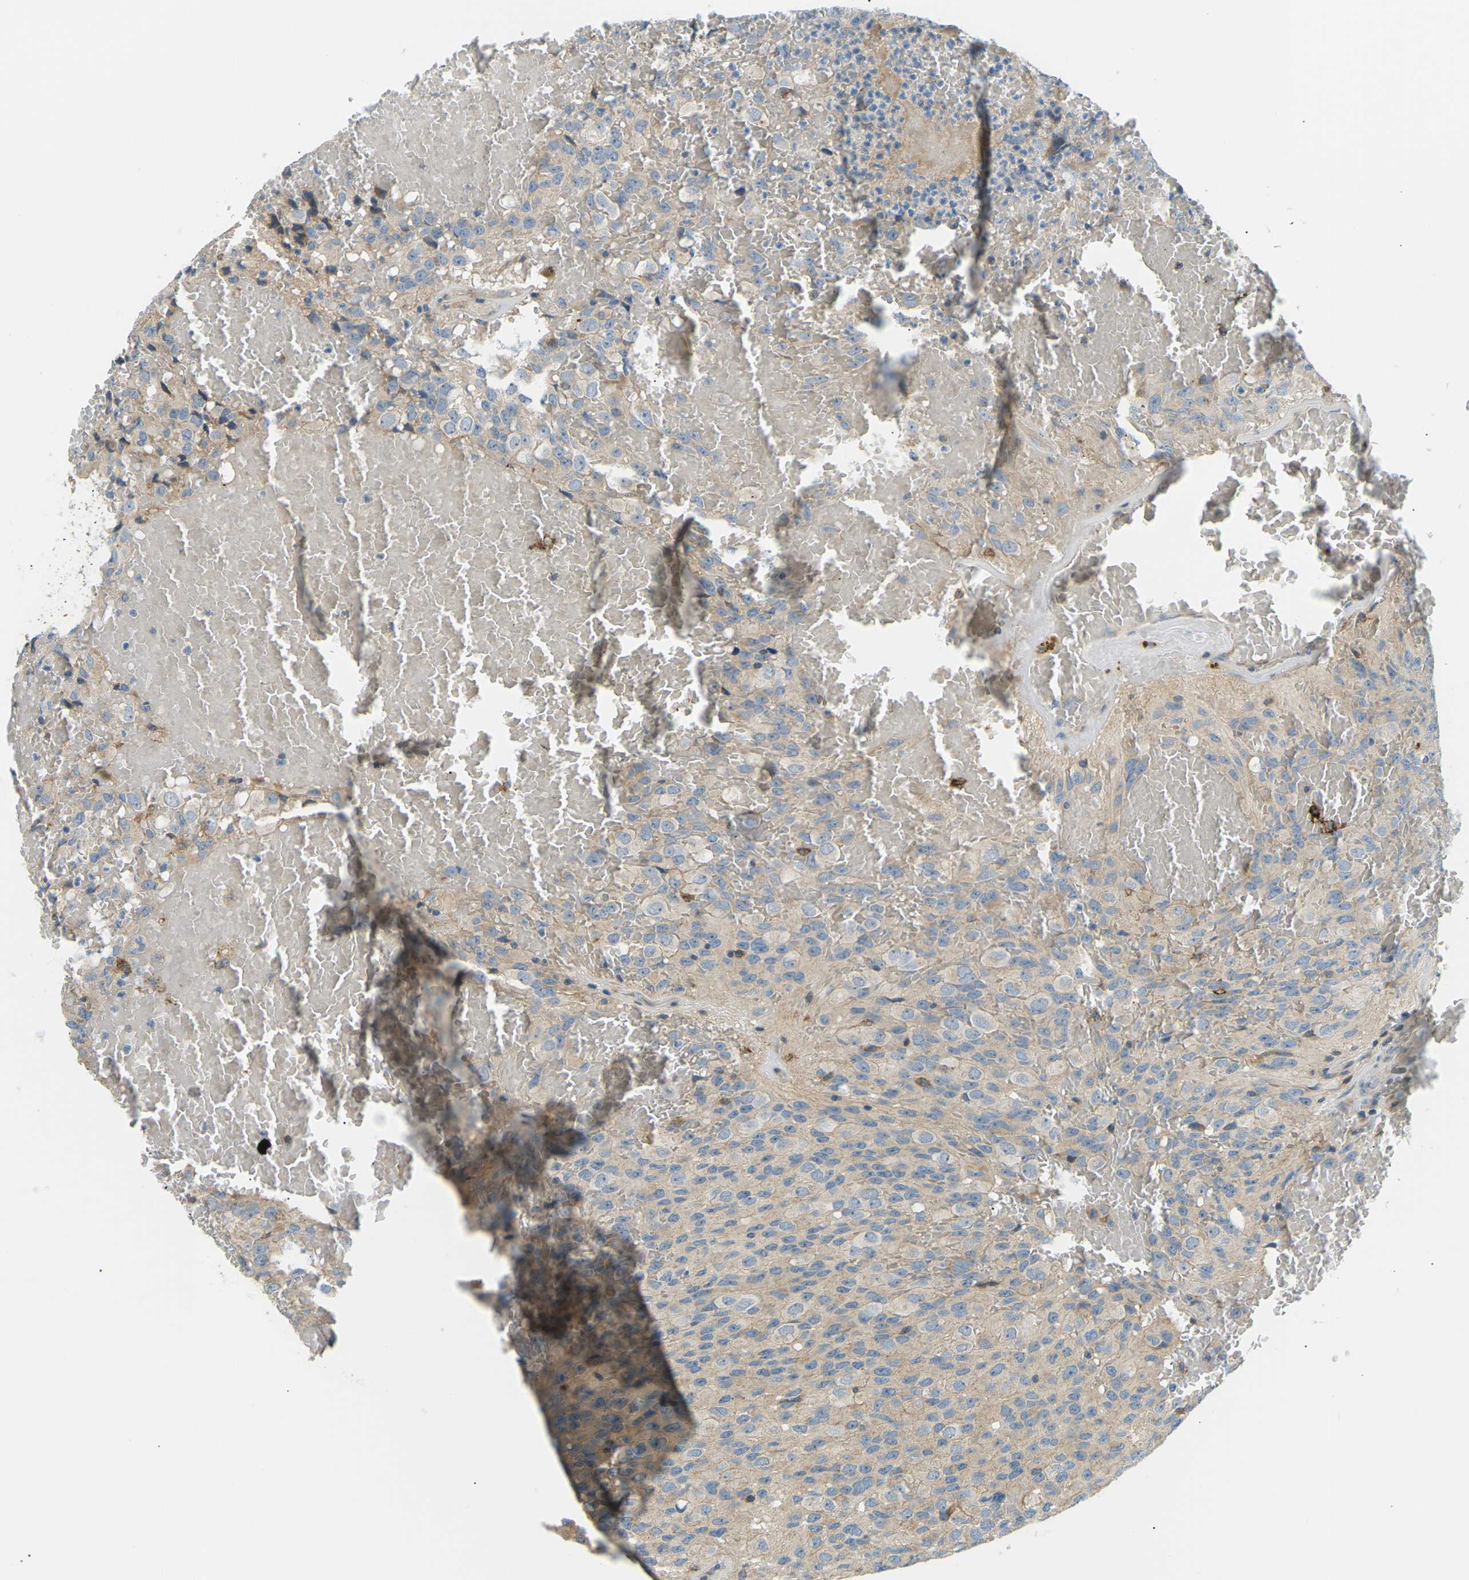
{"staining": {"intensity": "weak", "quantity": "<25%", "location": "cytoplasmic/membranous"}, "tissue": "glioma", "cell_type": "Tumor cells", "image_type": "cancer", "snomed": [{"axis": "morphology", "description": "Glioma, malignant, High grade"}, {"axis": "topography", "description": "Brain"}], "caption": "A high-resolution histopathology image shows immunohistochemistry (IHC) staining of high-grade glioma (malignant), which reveals no significant expression in tumor cells.", "gene": "TBC1D8", "patient": {"sex": "male", "age": 32}}